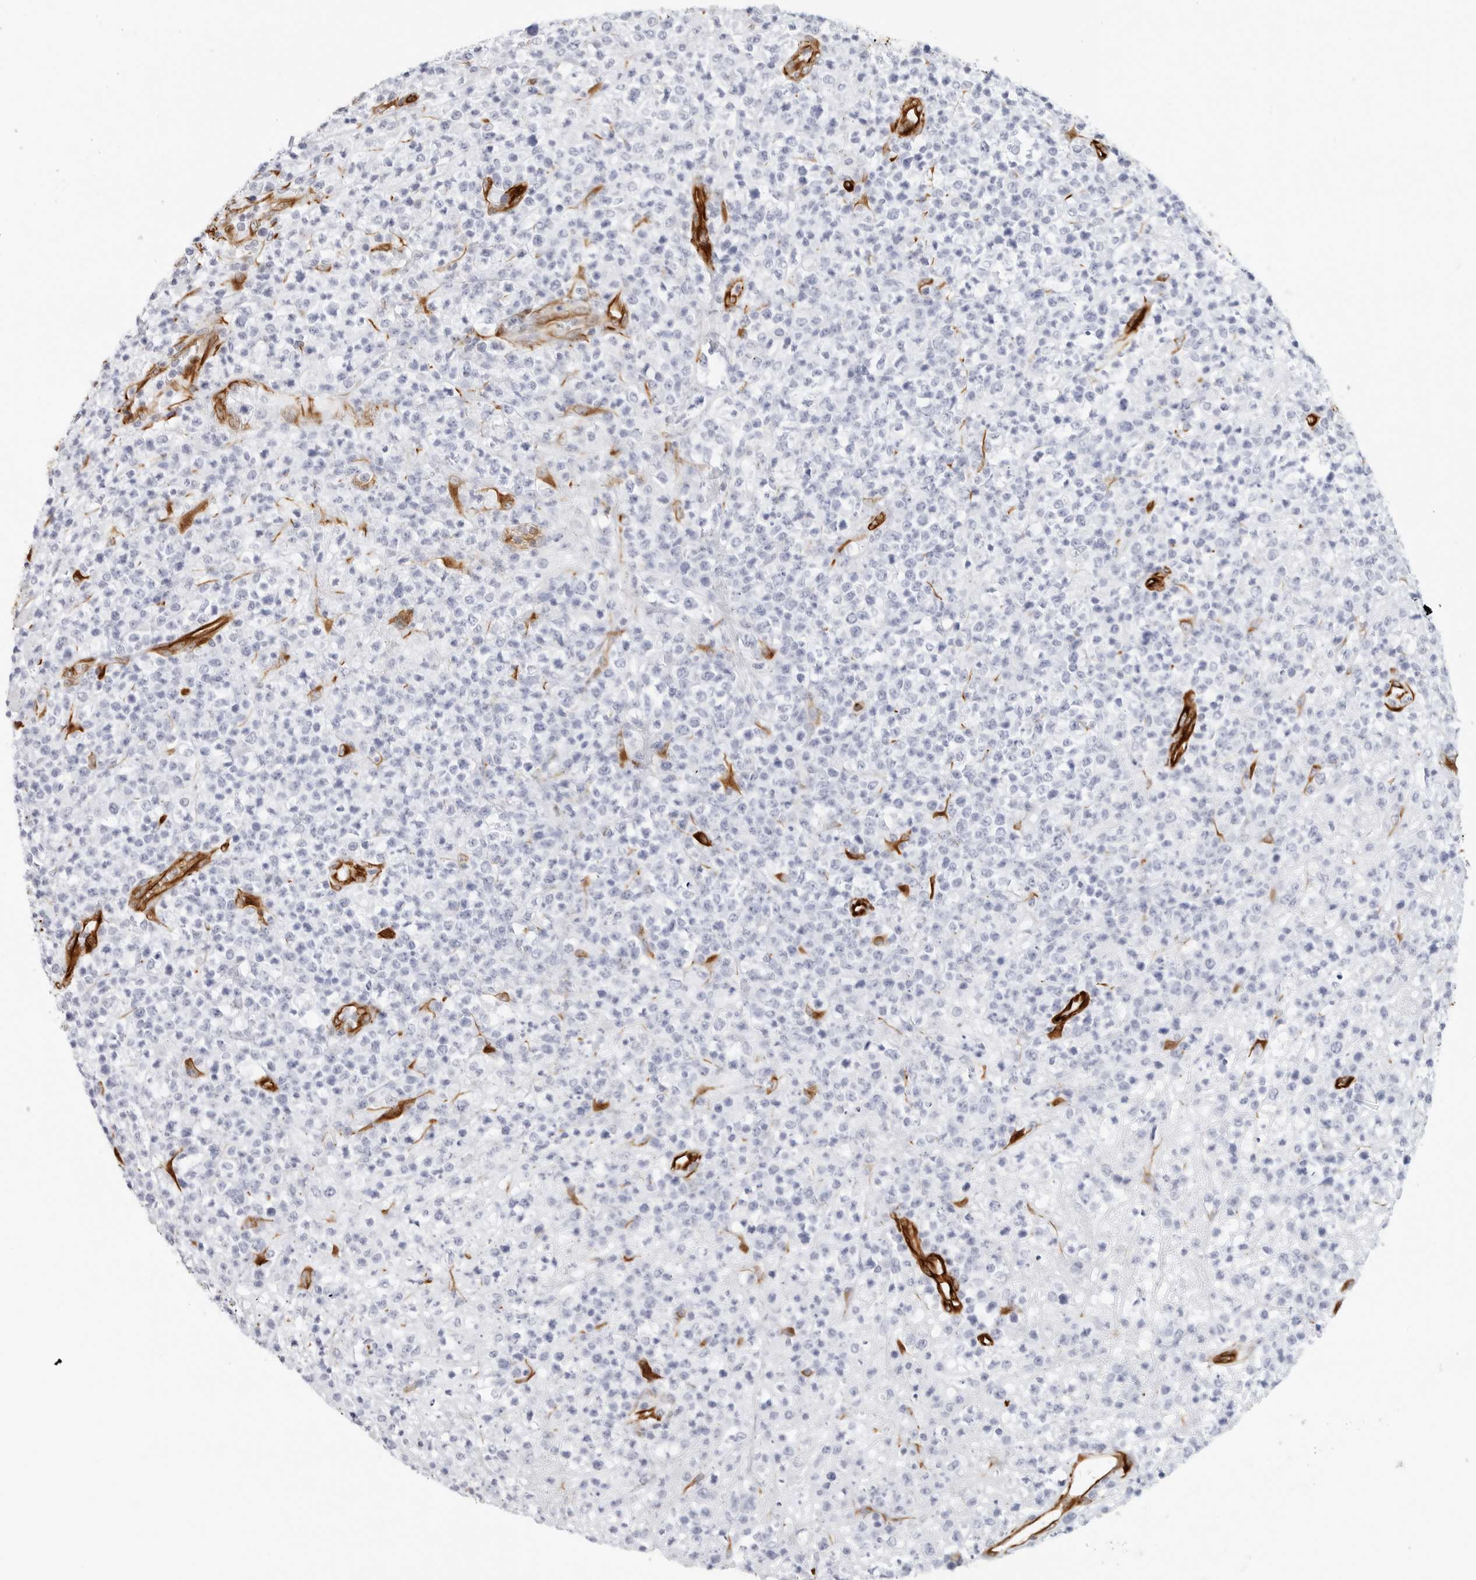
{"staining": {"intensity": "negative", "quantity": "none", "location": "none"}, "tissue": "lymphoma", "cell_type": "Tumor cells", "image_type": "cancer", "snomed": [{"axis": "morphology", "description": "Malignant lymphoma, non-Hodgkin's type, High grade"}, {"axis": "topography", "description": "Colon"}], "caption": "Protein analysis of high-grade malignant lymphoma, non-Hodgkin's type reveals no significant positivity in tumor cells. Brightfield microscopy of IHC stained with DAB (brown) and hematoxylin (blue), captured at high magnification.", "gene": "NES", "patient": {"sex": "female", "age": 53}}